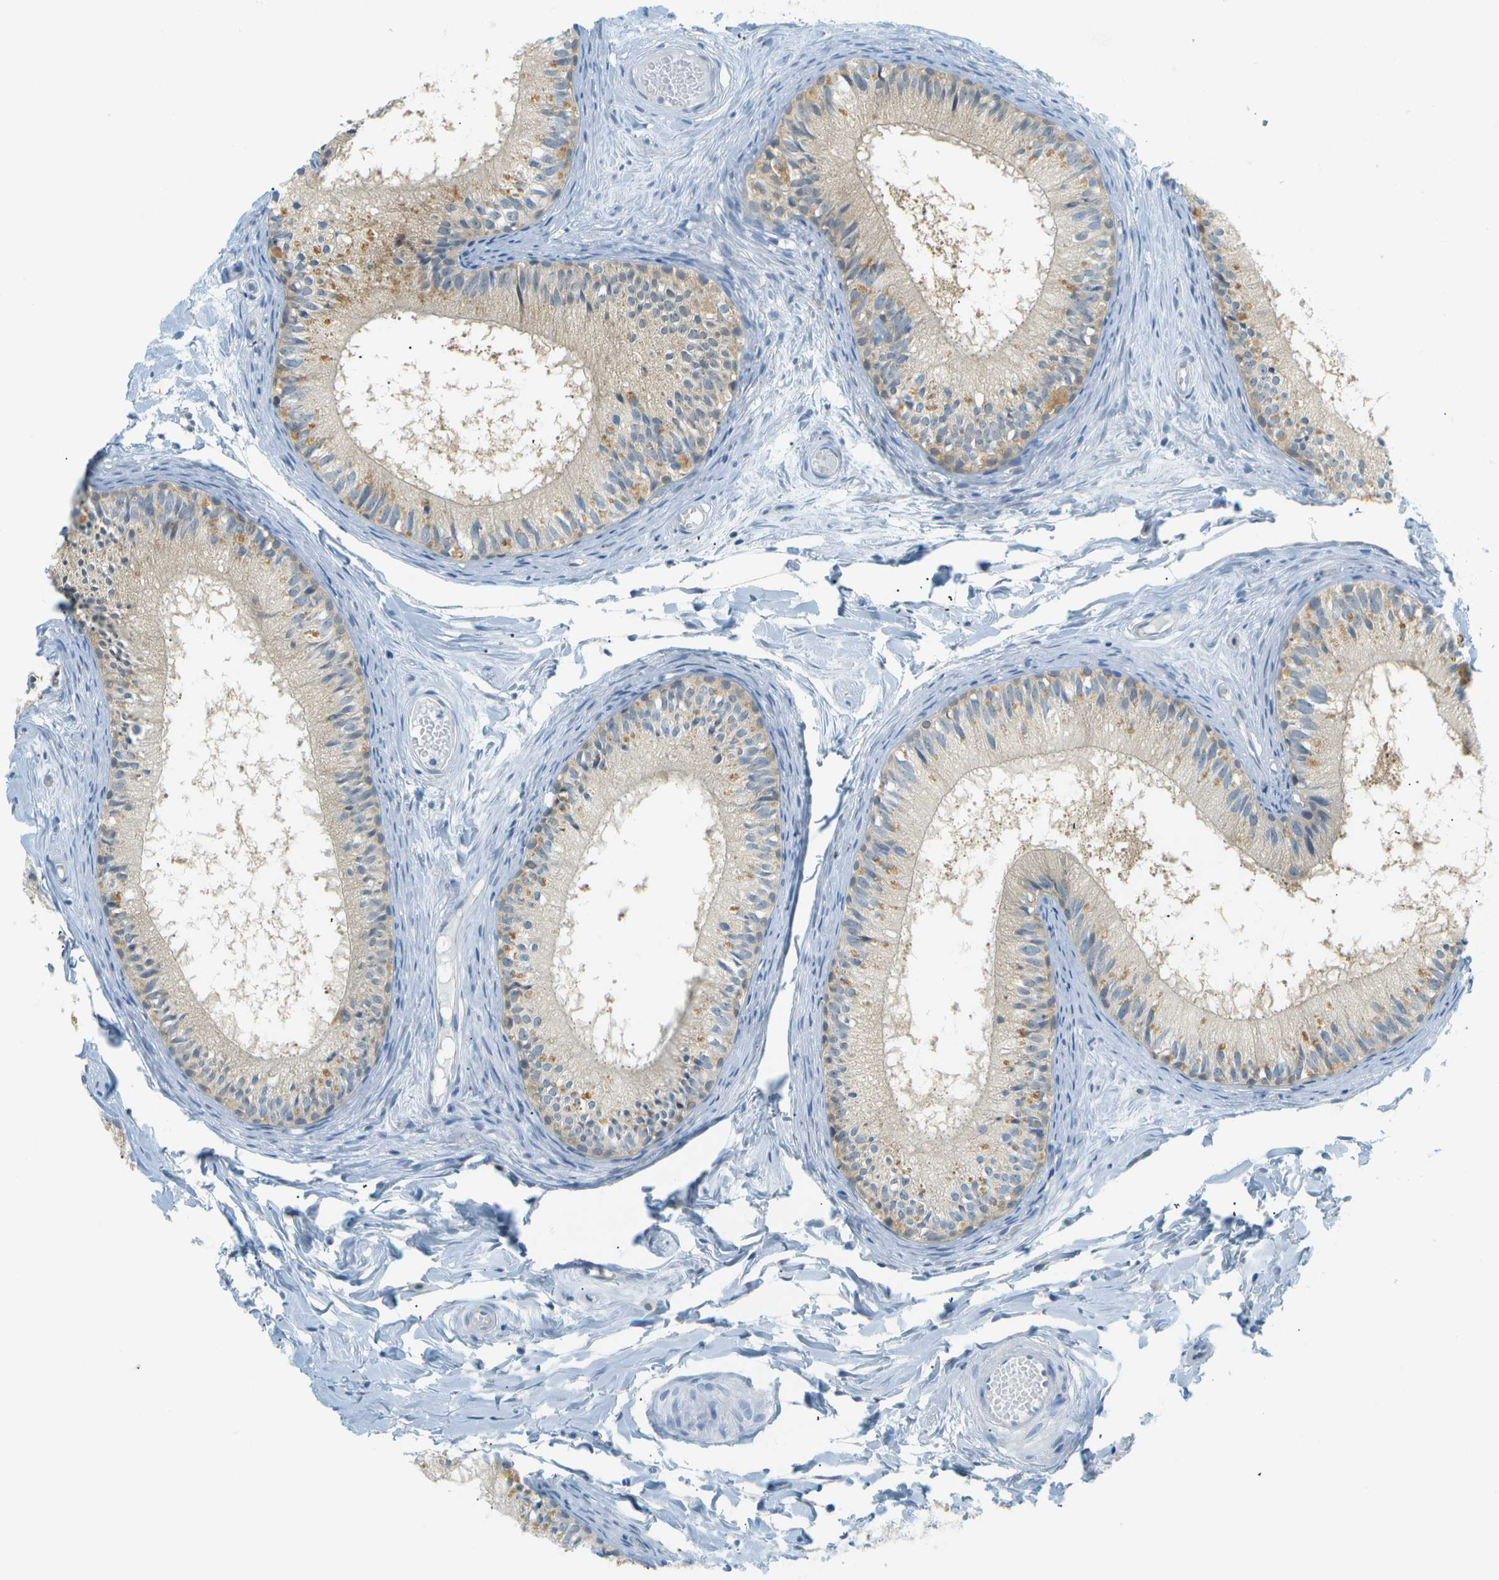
{"staining": {"intensity": "moderate", "quantity": "<25%", "location": "cytoplasmic/membranous"}, "tissue": "epididymis", "cell_type": "Glandular cells", "image_type": "normal", "snomed": [{"axis": "morphology", "description": "Normal tissue, NOS"}, {"axis": "topography", "description": "Epididymis"}], "caption": "Immunohistochemistry (DAB (3,3'-diaminobenzidine)) staining of normal human epididymis shows moderate cytoplasmic/membranous protein positivity in approximately <25% of glandular cells. (DAB (3,3'-diaminobenzidine) = brown stain, brightfield microscopy at high magnification).", "gene": "SMYD5", "patient": {"sex": "male", "age": 46}}